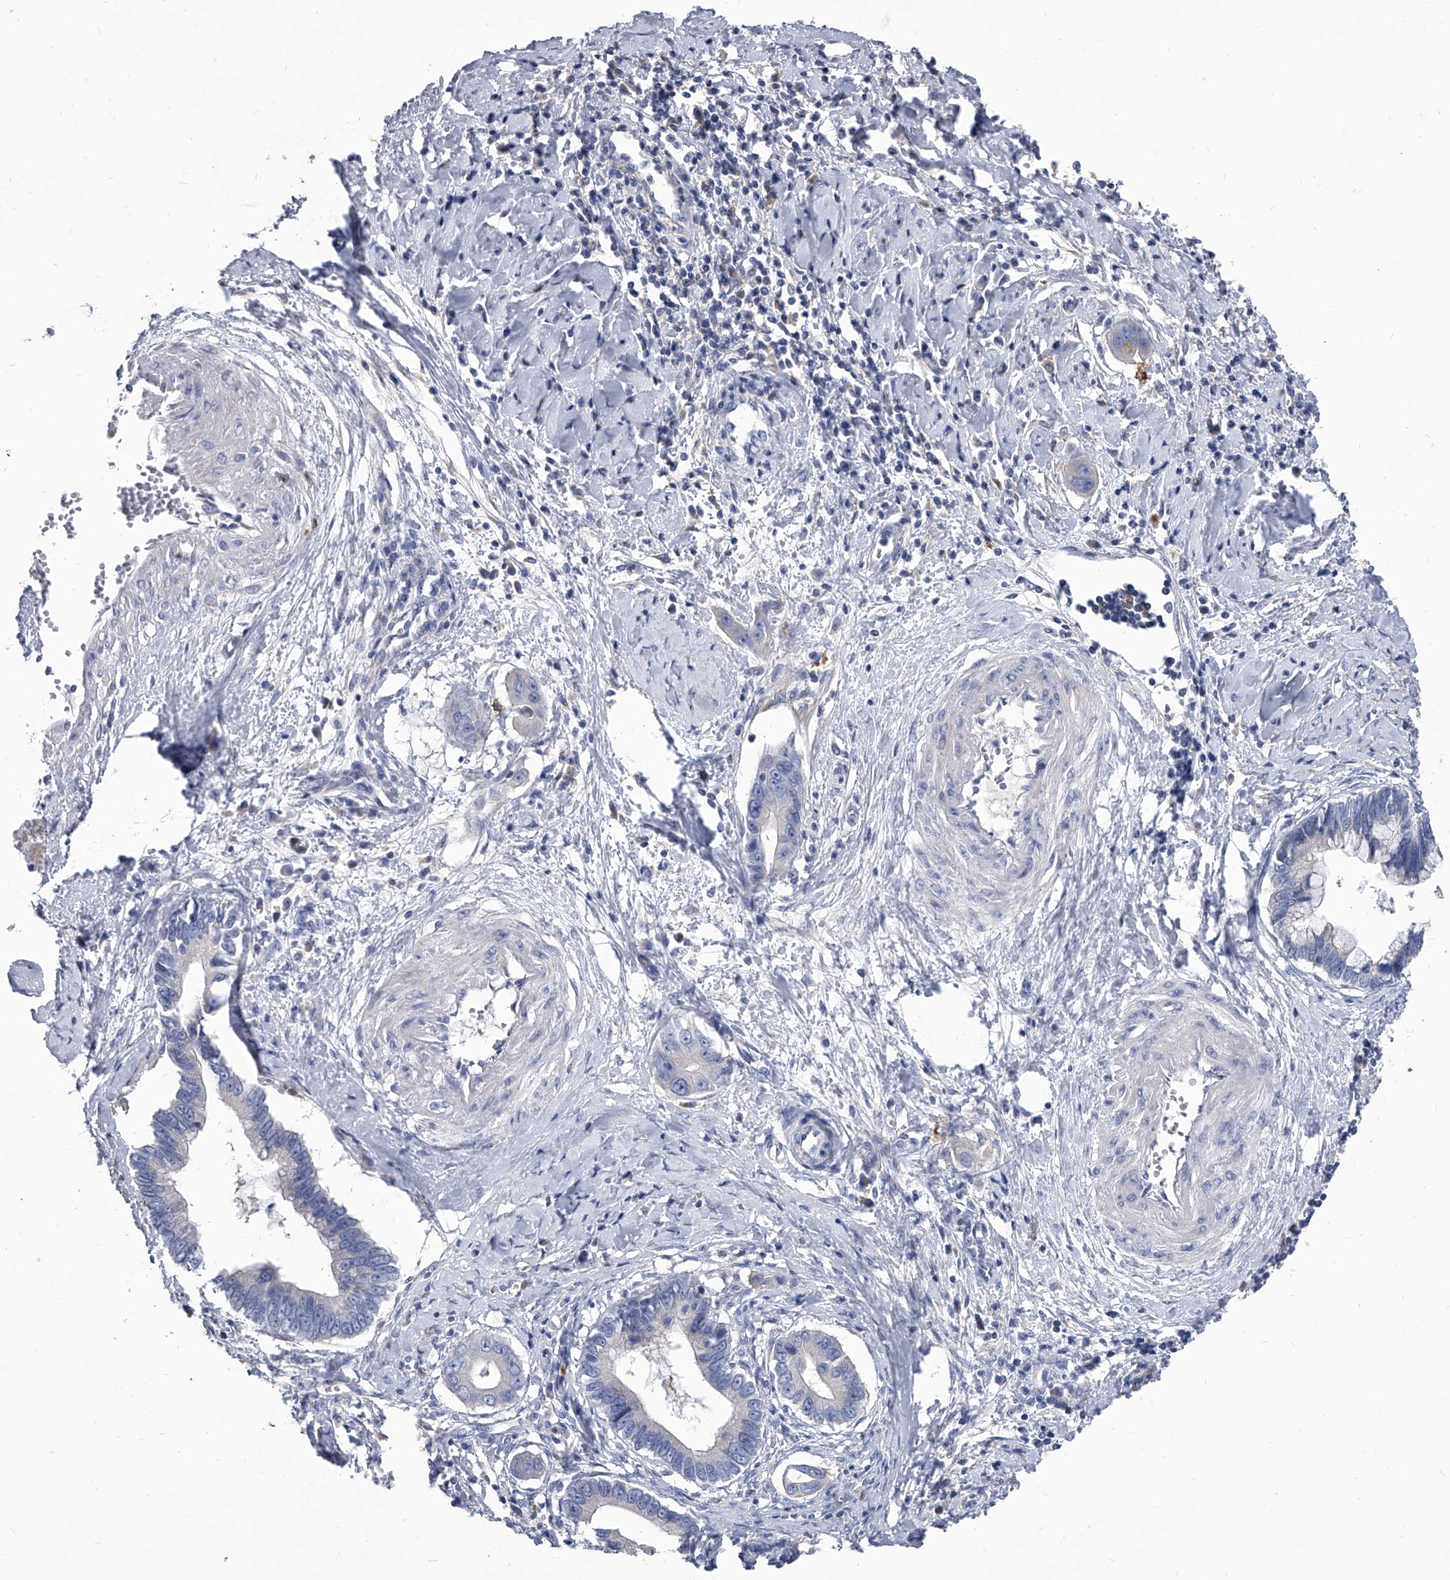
{"staining": {"intensity": "negative", "quantity": "none", "location": "none"}, "tissue": "cervical cancer", "cell_type": "Tumor cells", "image_type": "cancer", "snomed": [{"axis": "morphology", "description": "Adenocarcinoma, NOS"}, {"axis": "topography", "description": "Cervix"}], "caption": "High power microscopy photomicrograph of an immunohistochemistry (IHC) photomicrograph of cervical cancer, revealing no significant positivity in tumor cells.", "gene": "SPP1", "patient": {"sex": "female", "age": 44}}